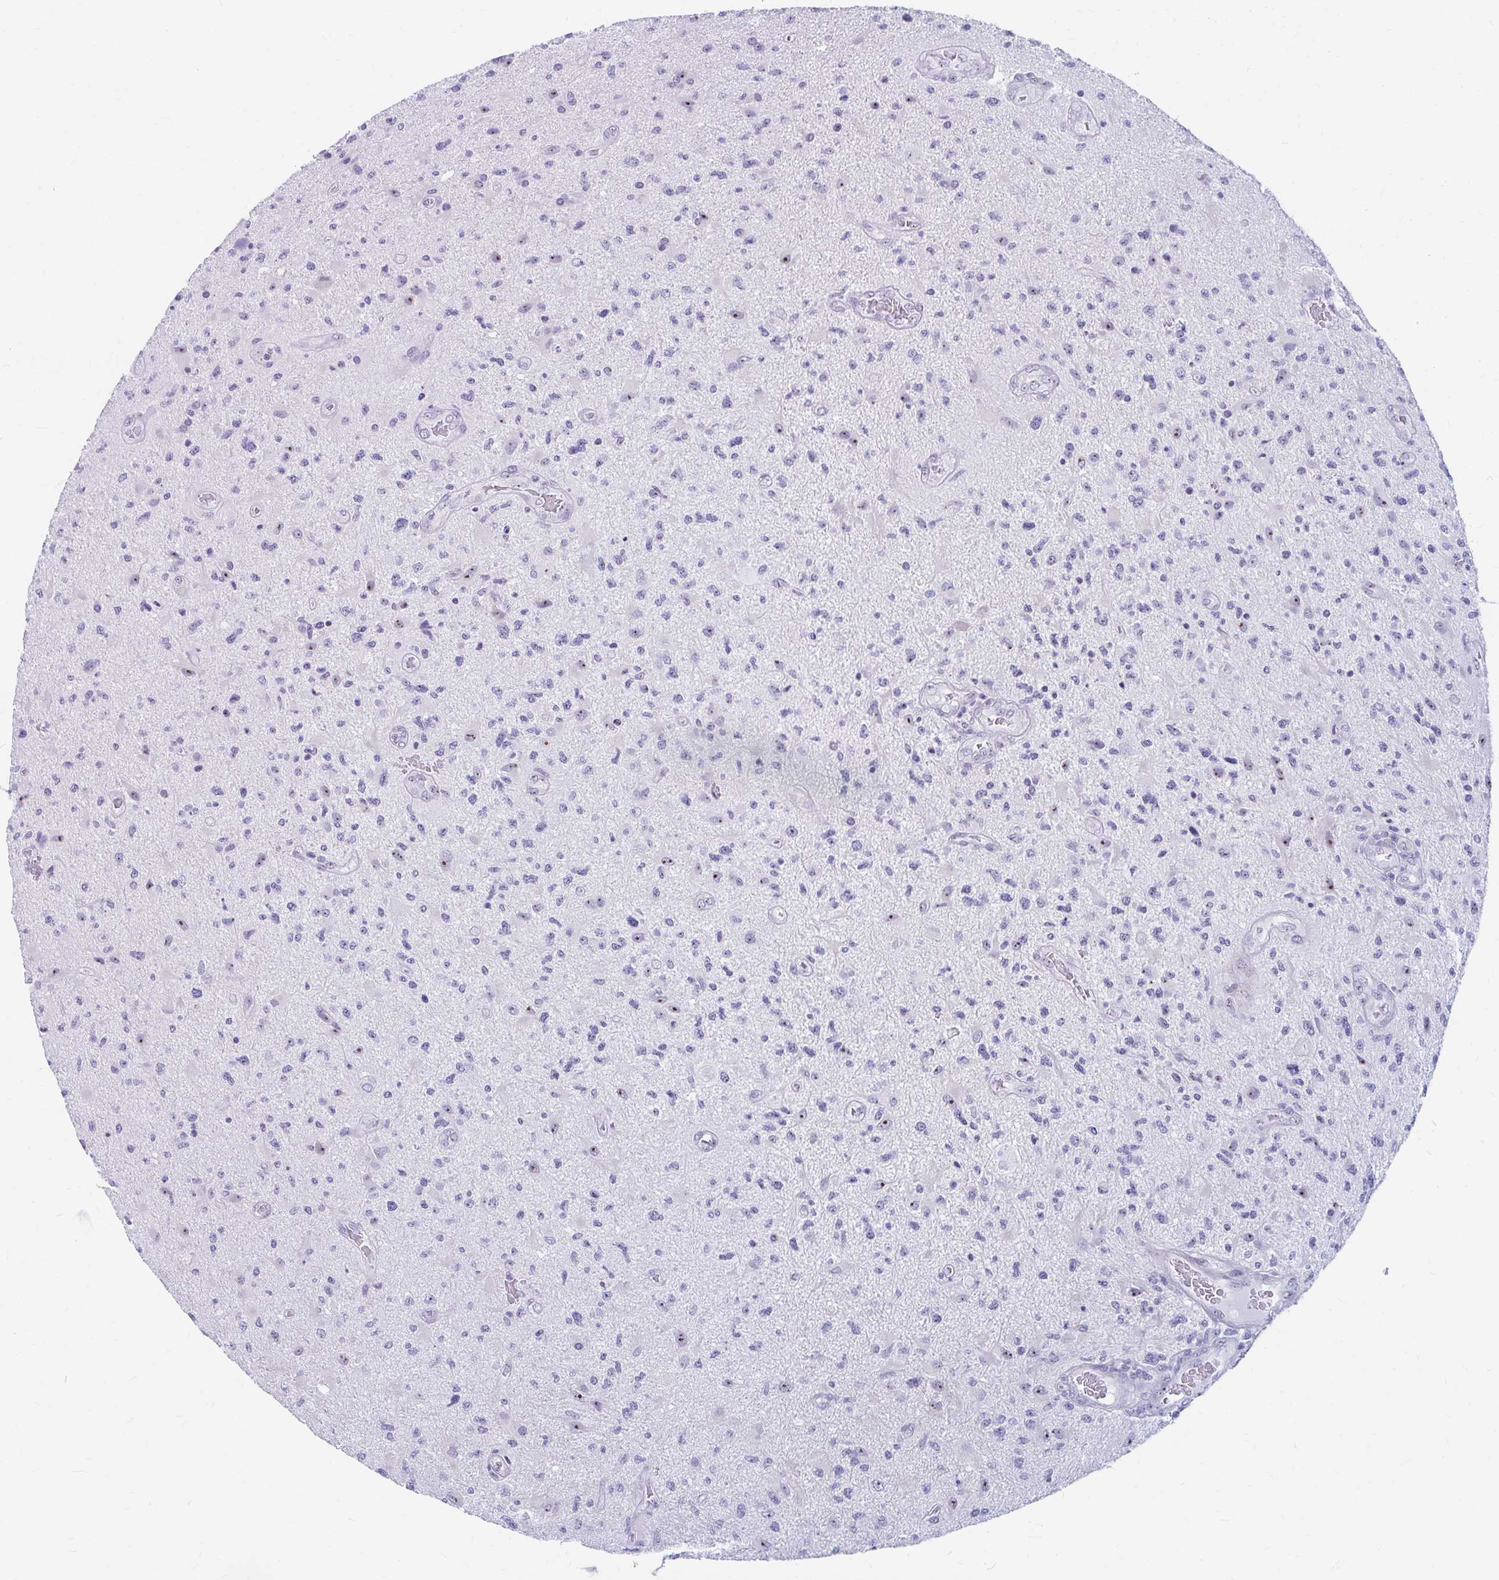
{"staining": {"intensity": "weak", "quantity": "<25%", "location": "nuclear"}, "tissue": "glioma", "cell_type": "Tumor cells", "image_type": "cancer", "snomed": [{"axis": "morphology", "description": "Glioma, malignant, High grade"}, {"axis": "topography", "description": "Brain"}], "caption": "Malignant high-grade glioma was stained to show a protein in brown. There is no significant staining in tumor cells.", "gene": "FTSJ3", "patient": {"sex": "male", "age": 67}}